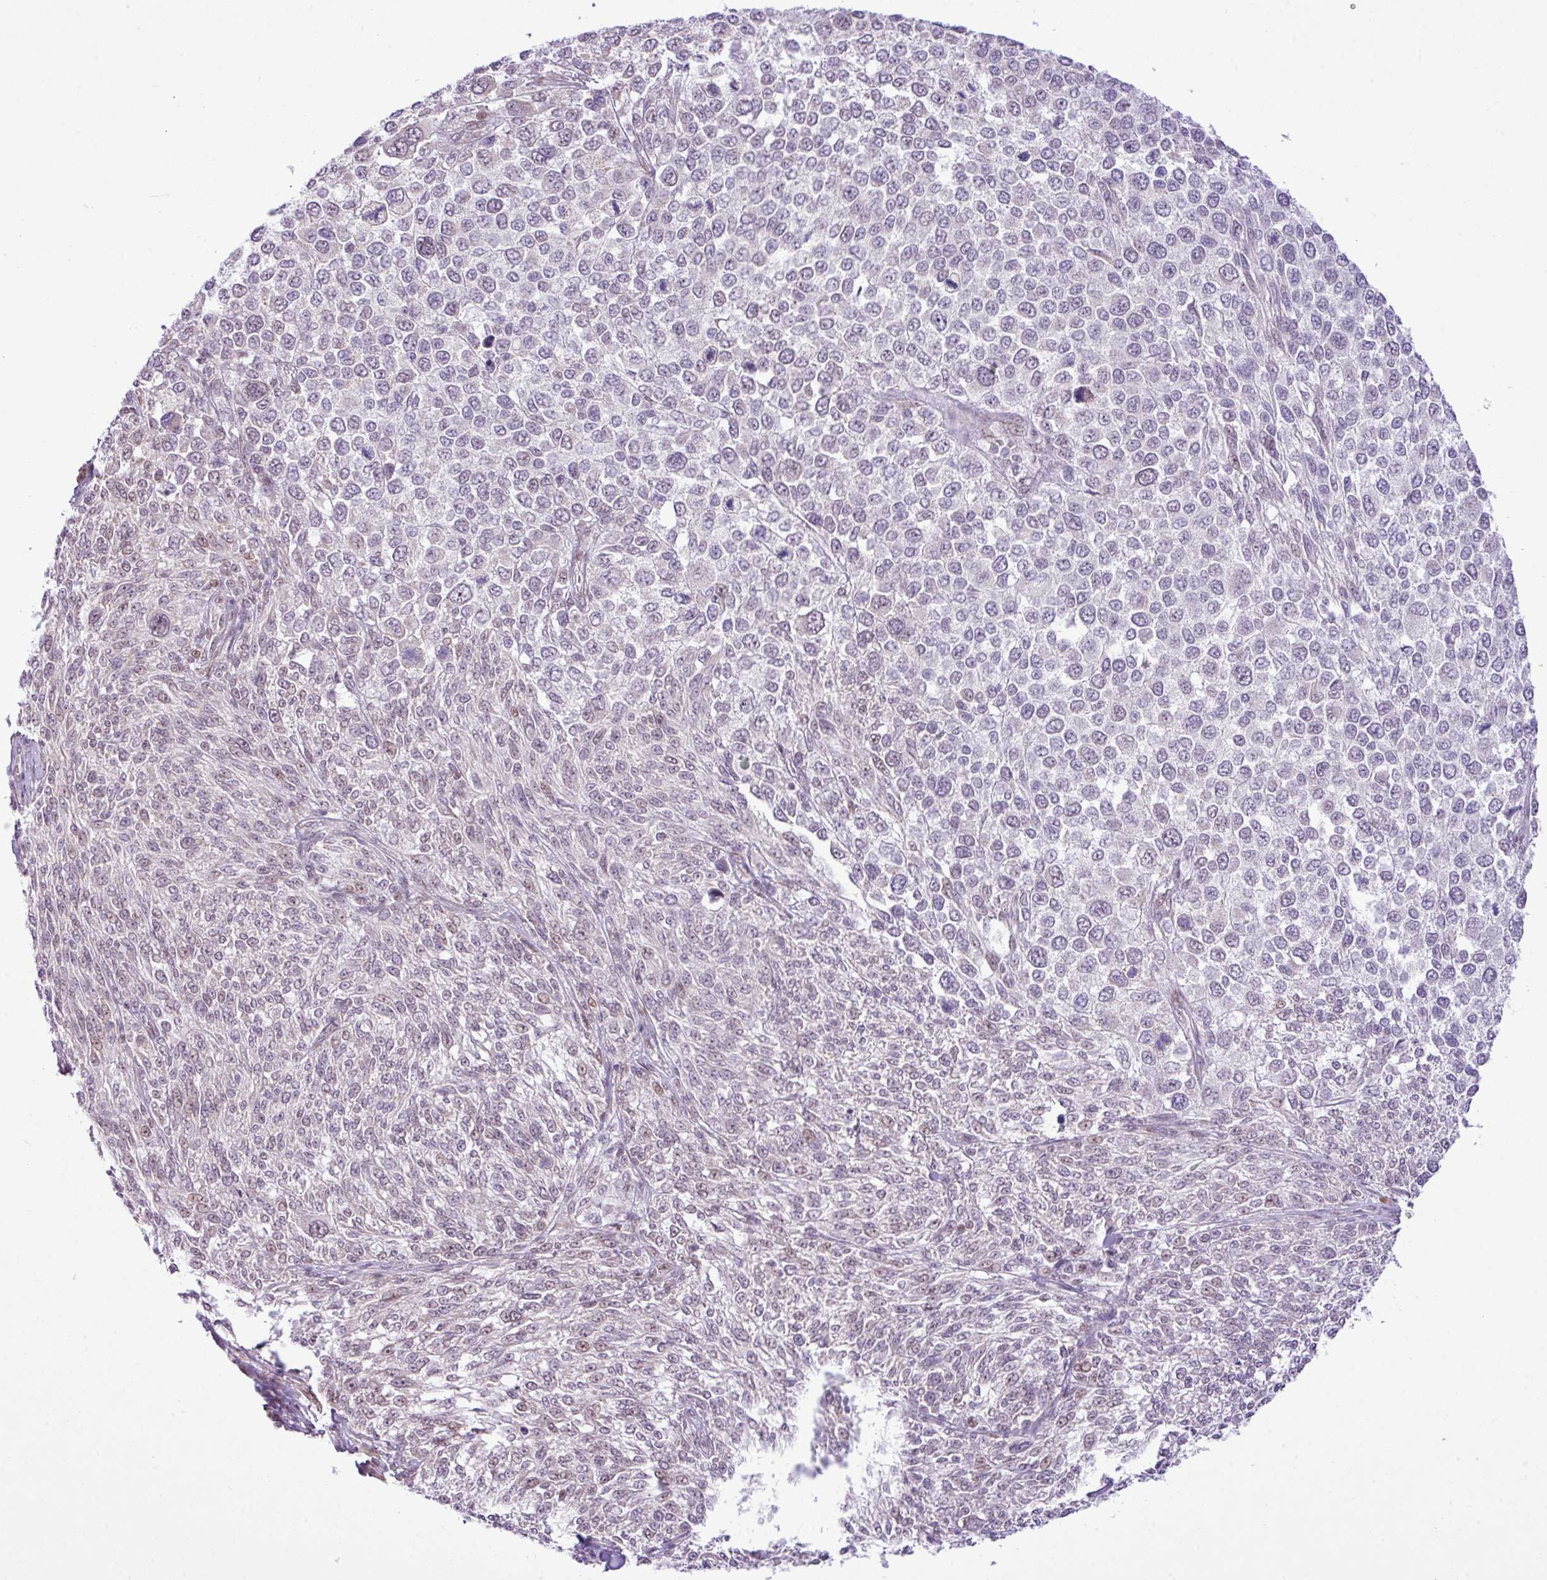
{"staining": {"intensity": "weak", "quantity": "25%-75%", "location": "nuclear"}, "tissue": "melanoma", "cell_type": "Tumor cells", "image_type": "cancer", "snomed": [{"axis": "morphology", "description": "Malignant melanoma, NOS"}, {"axis": "topography", "description": "Skin of trunk"}], "caption": "Protein staining of malignant melanoma tissue displays weak nuclear expression in about 25%-75% of tumor cells.", "gene": "ELOA2", "patient": {"sex": "male", "age": 71}}